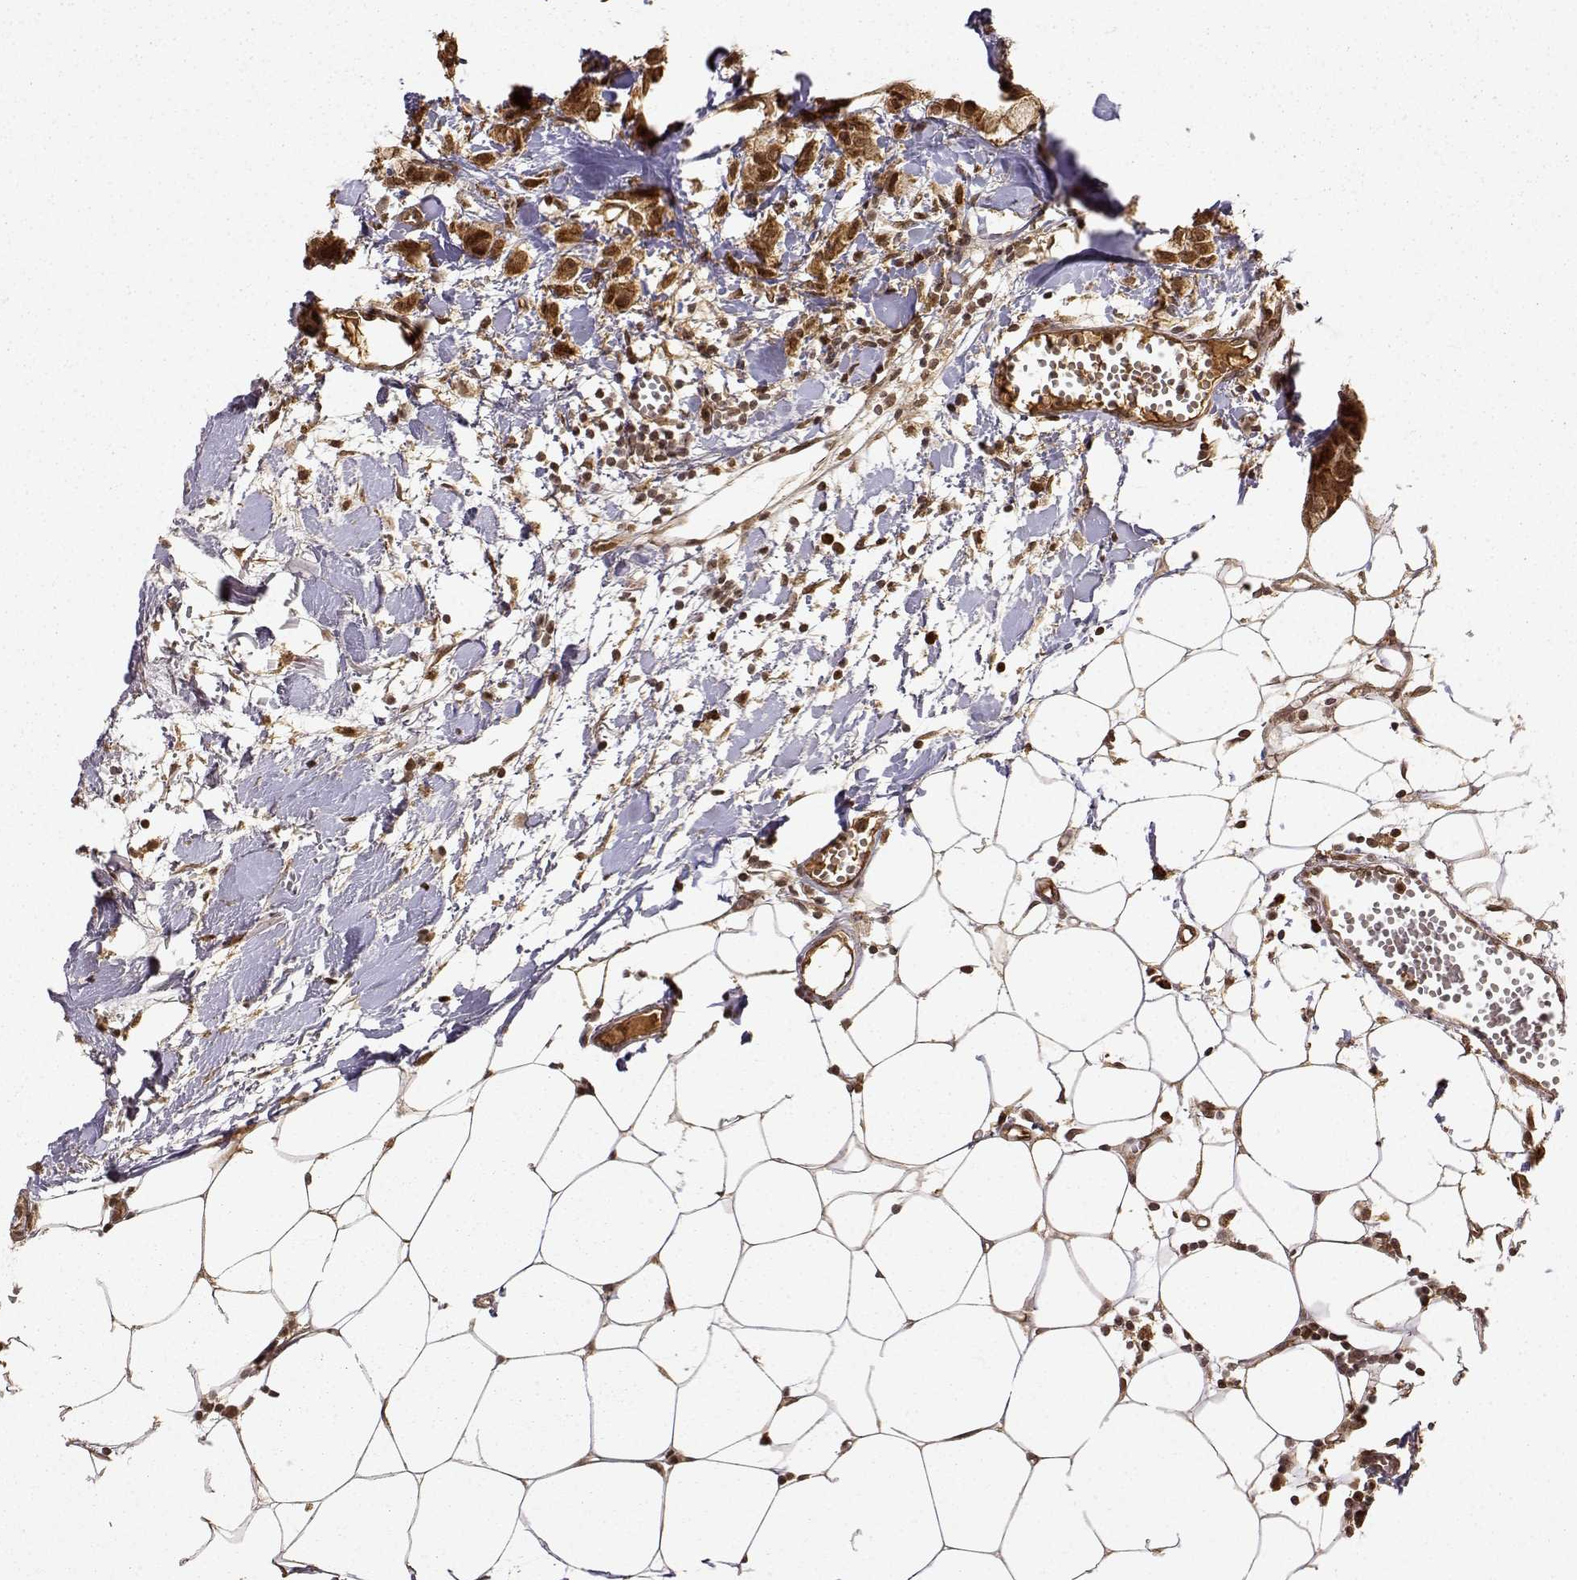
{"staining": {"intensity": "moderate", "quantity": ">75%", "location": "cytoplasmic/membranous,nuclear"}, "tissue": "breast cancer", "cell_type": "Tumor cells", "image_type": "cancer", "snomed": [{"axis": "morphology", "description": "Duct carcinoma"}, {"axis": "topography", "description": "Breast"}], "caption": "Breast infiltrating ductal carcinoma stained for a protein displays moderate cytoplasmic/membranous and nuclear positivity in tumor cells.", "gene": "MAEA", "patient": {"sex": "female", "age": 85}}